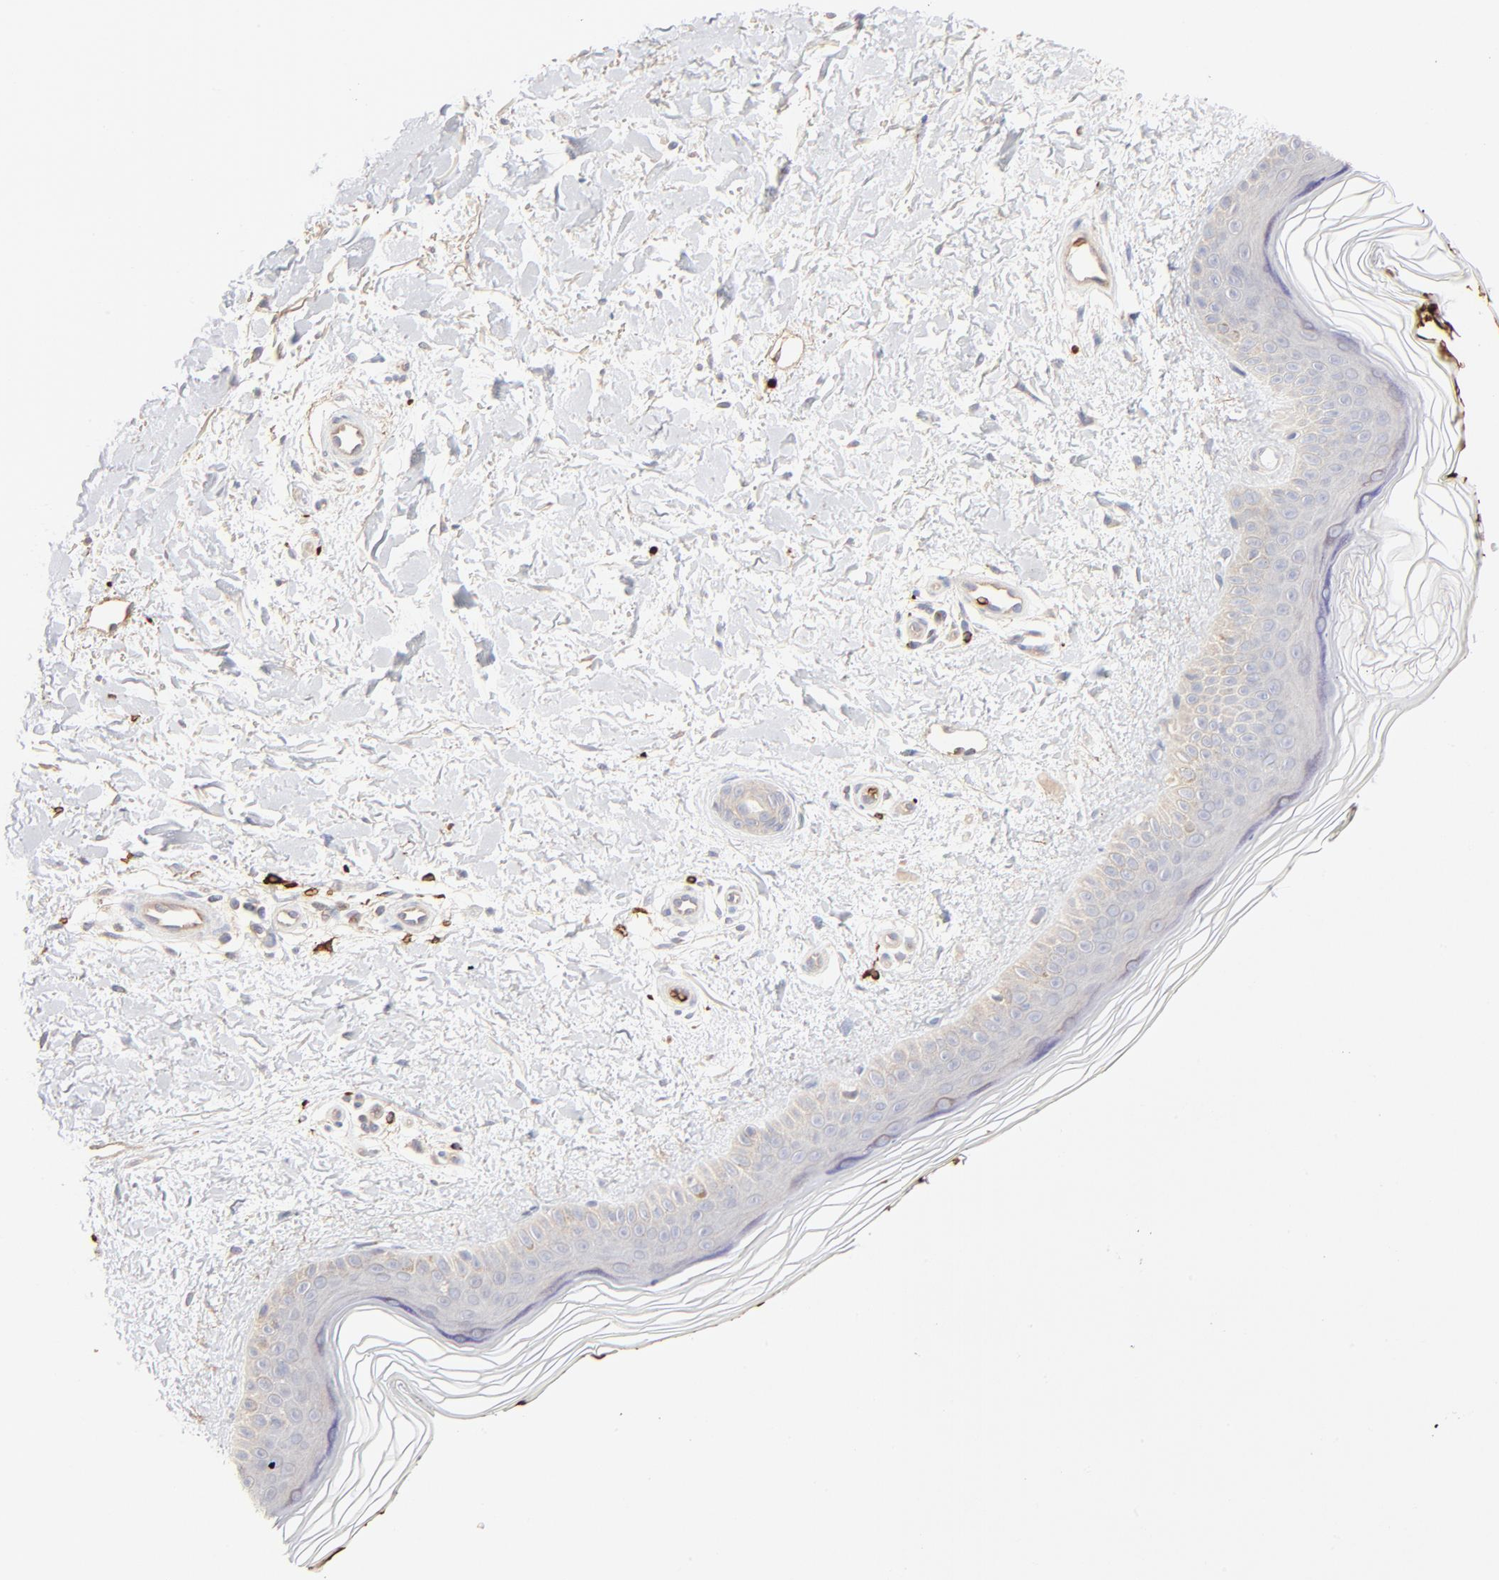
{"staining": {"intensity": "negative", "quantity": "none", "location": "none"}, "tissue": "skin", "cell_type": "Fibroblasts", "image_type": "normal", "snomed": [{"axis": "morphology", "description": "Normal tissue, NOS"}, {"axis": "topography", "description": "Skin"}], "caption": "A histopathology image of human skin is negative for staining in fibroblasts. (Immunohistochemistry, brightfield microscopy, high magnification).", "gene": "SPTB", "patient": {"sex": "female", "age": 19}}